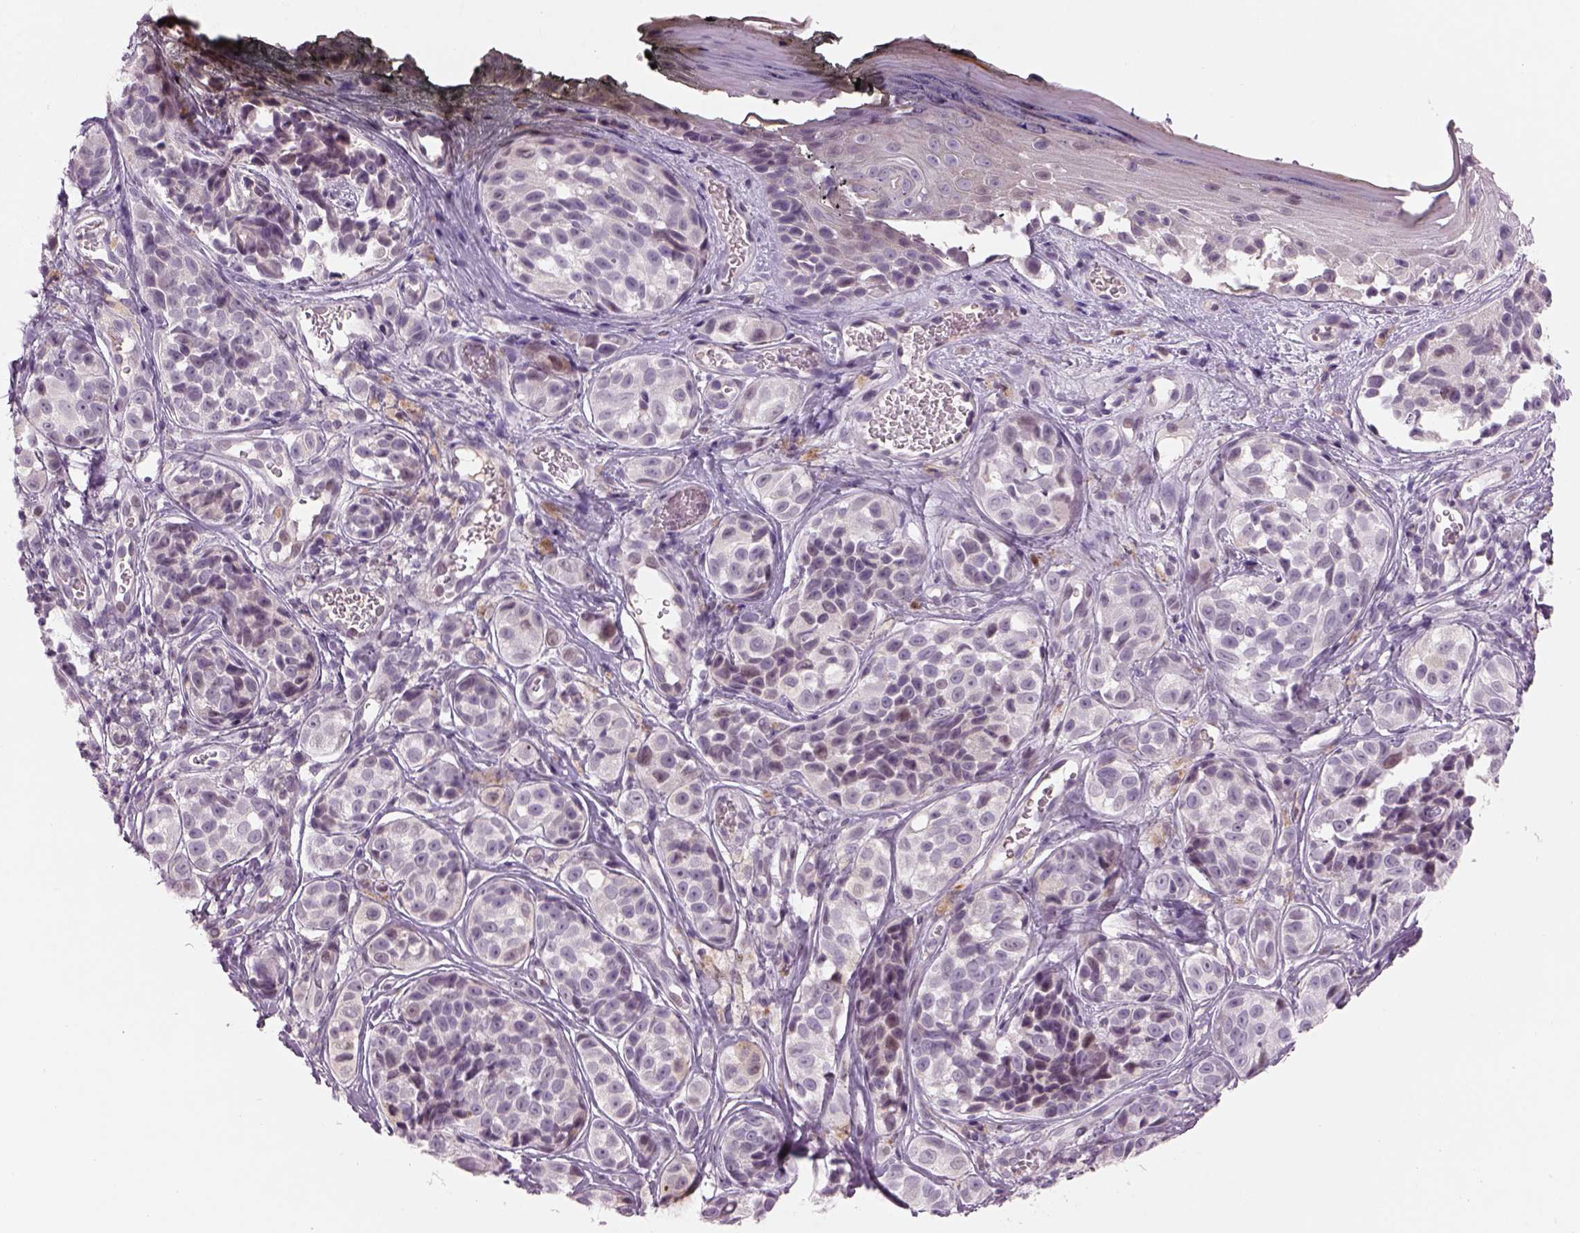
{"staining": {"intensity": "negative", "quantity": "none", "location": "none"}, "tissue": "melanoma", "cell_type": "Tumor cells", "image_type": "cancer", "snomed": [{"axis": "morphology", "description": "Malignant melanoma, NOS"}, {"axis": "topography", "description": "Skin"}], "caption": "Immunohistochemical staining of melanoma displays no significant staining in tumor cells.", "gene": "PENK", "patient": {"sex": "male", "age": 48}}